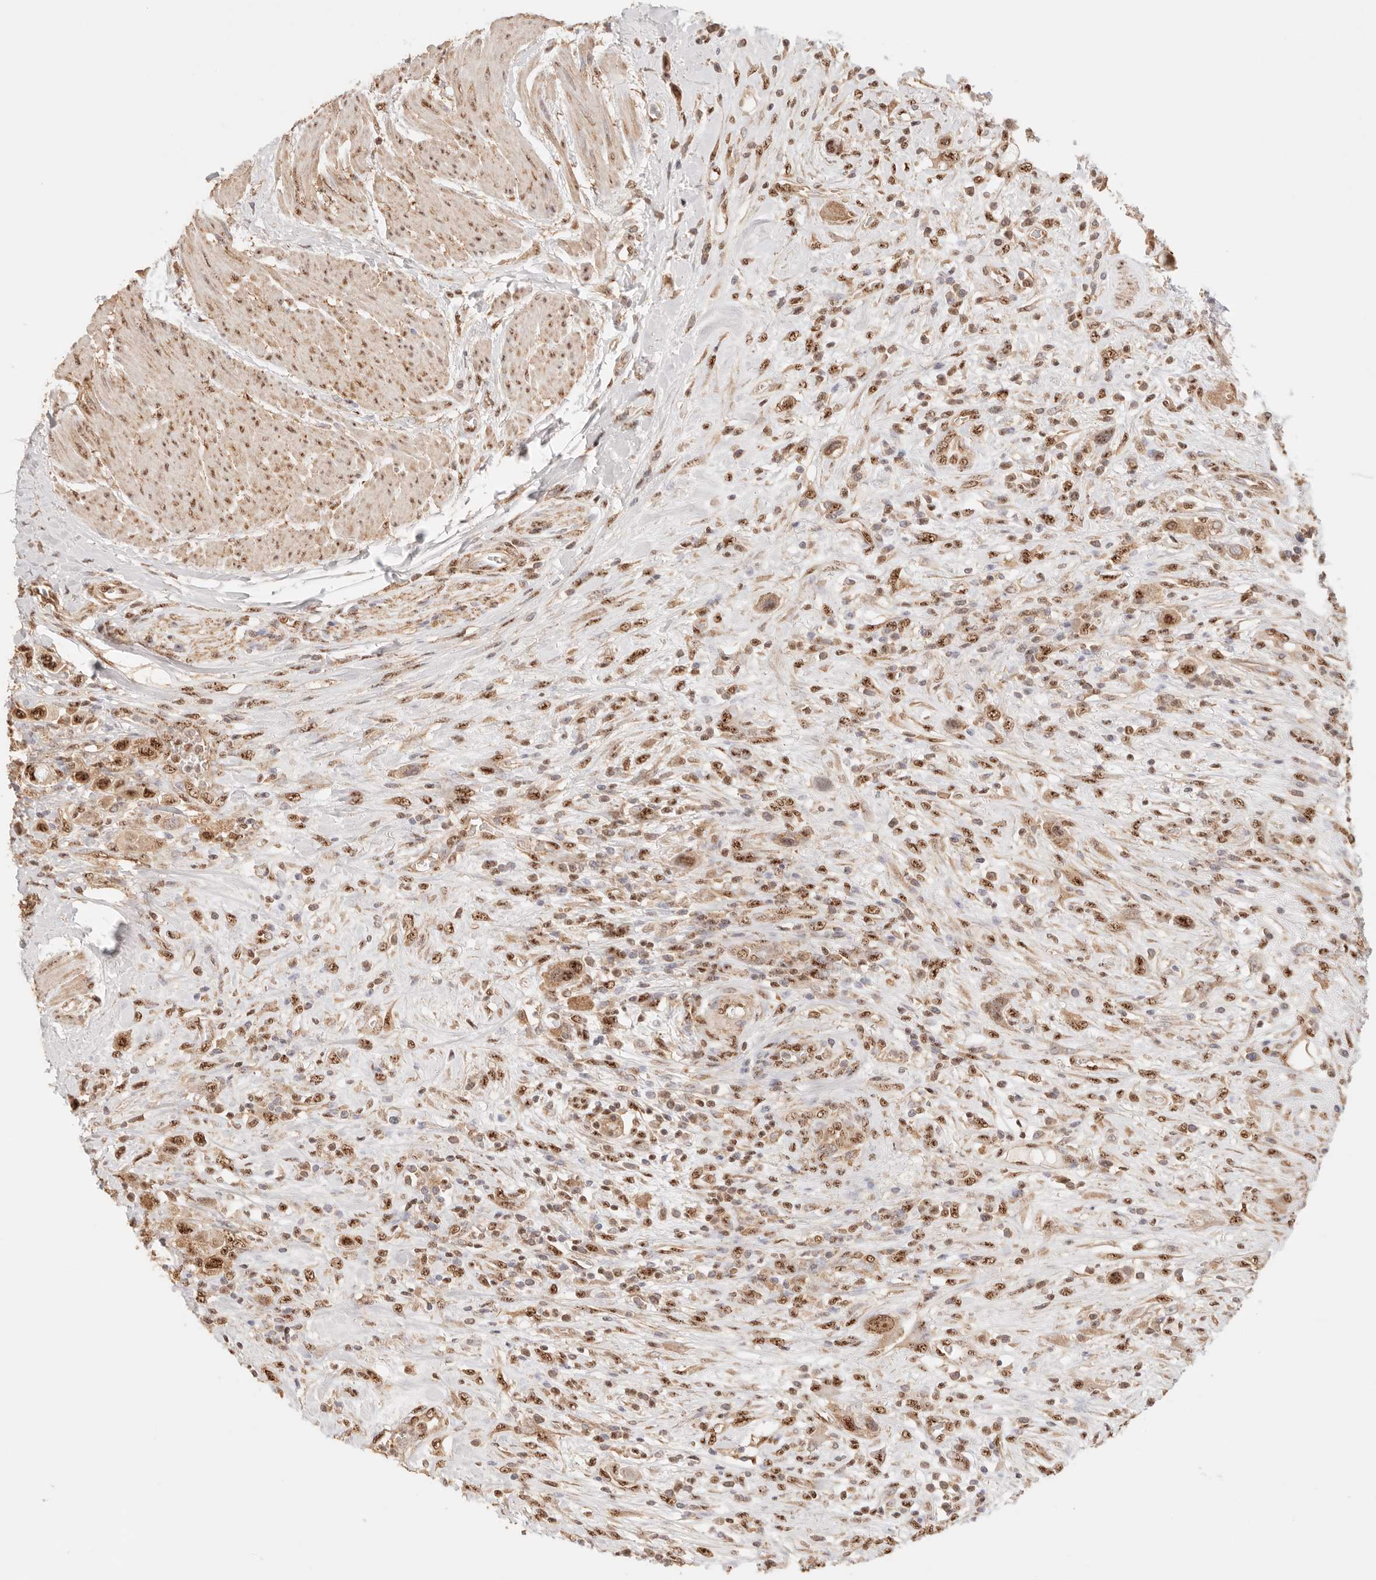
{"staining": {"intensity": "moderate", "quantity": ">75%", "location": "cytoplasmic/membranous,nuclear"}, "tissue": "urothelial cancer", "cell_type": "Tumor cells", "image_type": "cancer", "snomed": [{"axis": "morphology", "description": "Urothelial carcinoma, High grade"}, {"axis": "topography", "description": "Urinary bladder"}], "caption": "Urothelial cancer was stained to show a protein in brown. There is medium levels of moderate cytoplasmic/membranous and nuclear staining in about >75% of tumor cells.", "gene": "IL1R2", "patient": {"sex": "male", "age": 50}}